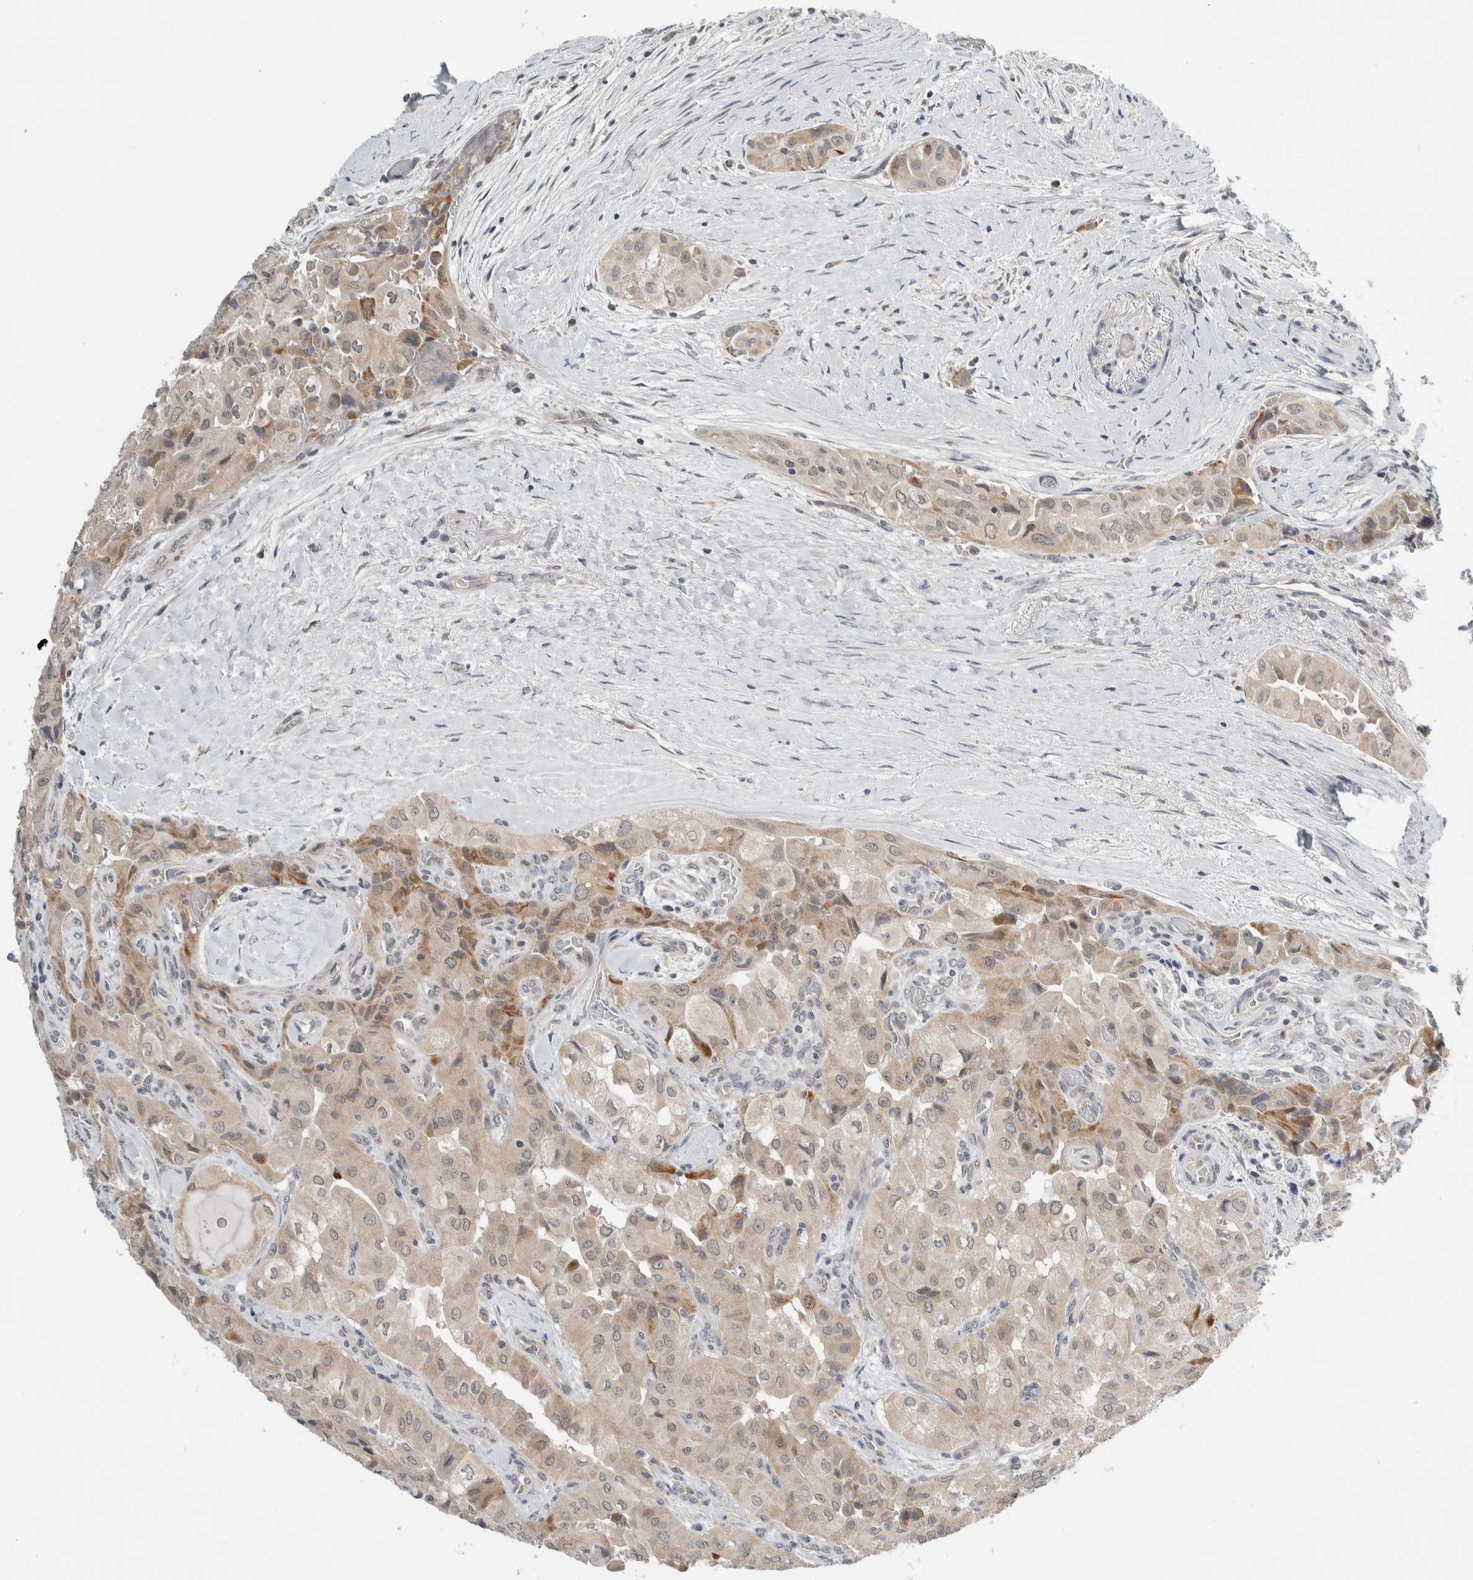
{"staining": {"intensity": "weak", "quantity": ">75%", "location": "cytoplasmic/membranous"}, "tissue": "thyroid cancer", "cell_type": "Tumor cells", "image_type": "cancer", "snomed": [{"axis": "morphology", "description": "Papillary adenocarcinoma, NOS"}, {"axis": "topography", "description": "Thyroid gland"}], "caption": "Protein analysis of thyroid cancer (papillary adenocarcinoma) tissue displays weak cytoplasmic/membranous expression in about >75% of tumor cells.", "gene": "SHPK", "patient": {"sex": "female", "age": 59}}